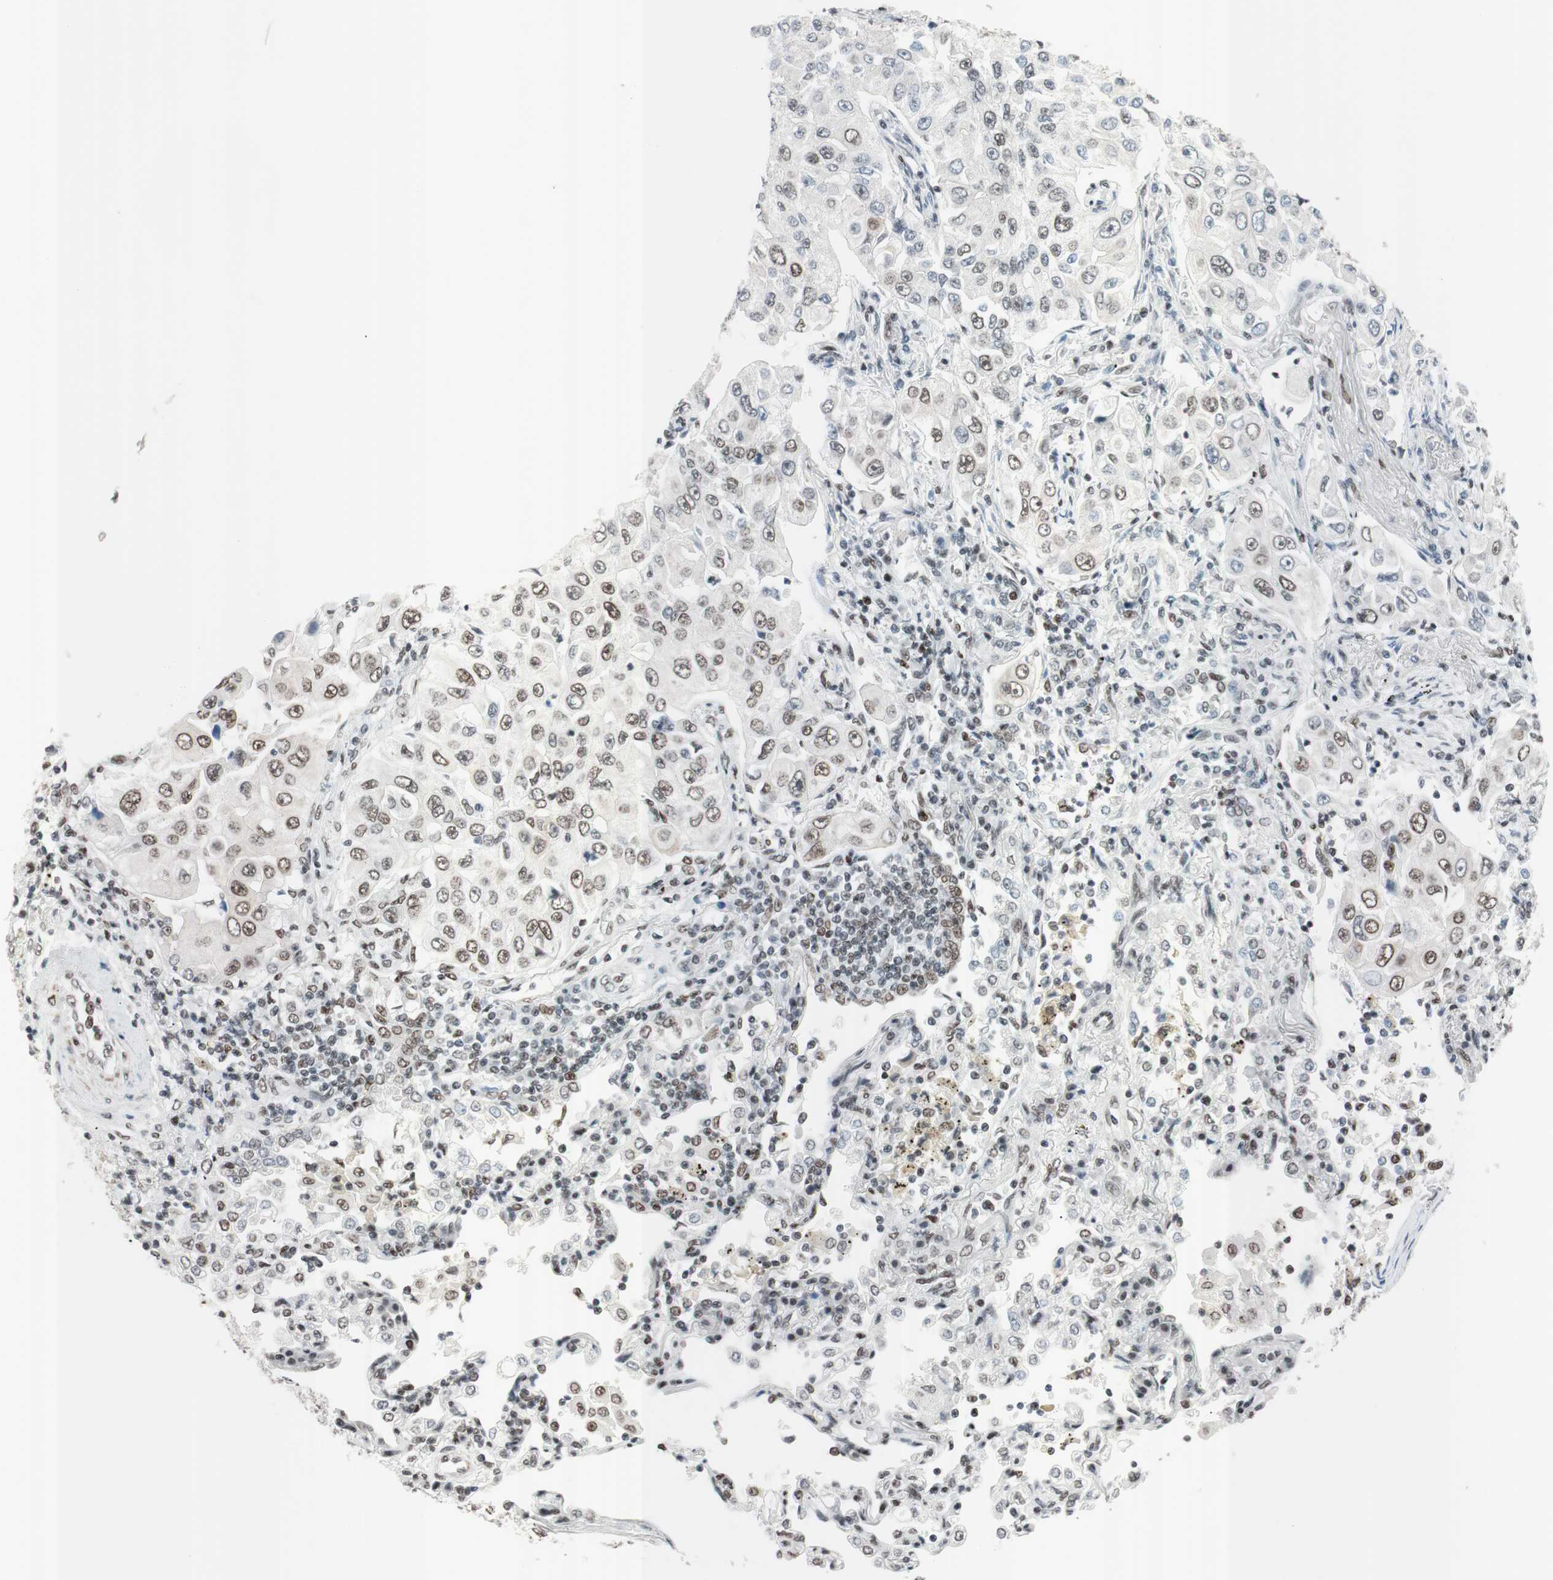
{"staining": {"intensity": "moderate", "quantity": "25%-75%", "location": "nuclear"}, "tissue": "lung cancer", "cell_type": "Tumor cells", "image_type": "cancer", "snomed": [{"axis": "morphology", "description": "Adenocarcinoma, NOS"}, {"axis": "topography", "description": "Lung"}], "caption": "Lung cancer (adenocarcinoma) stained with a protein marker reveals moderate staining in tumor cells.", "gene": "ARID1A", "patient": {"sex": "male", "age": 84}}